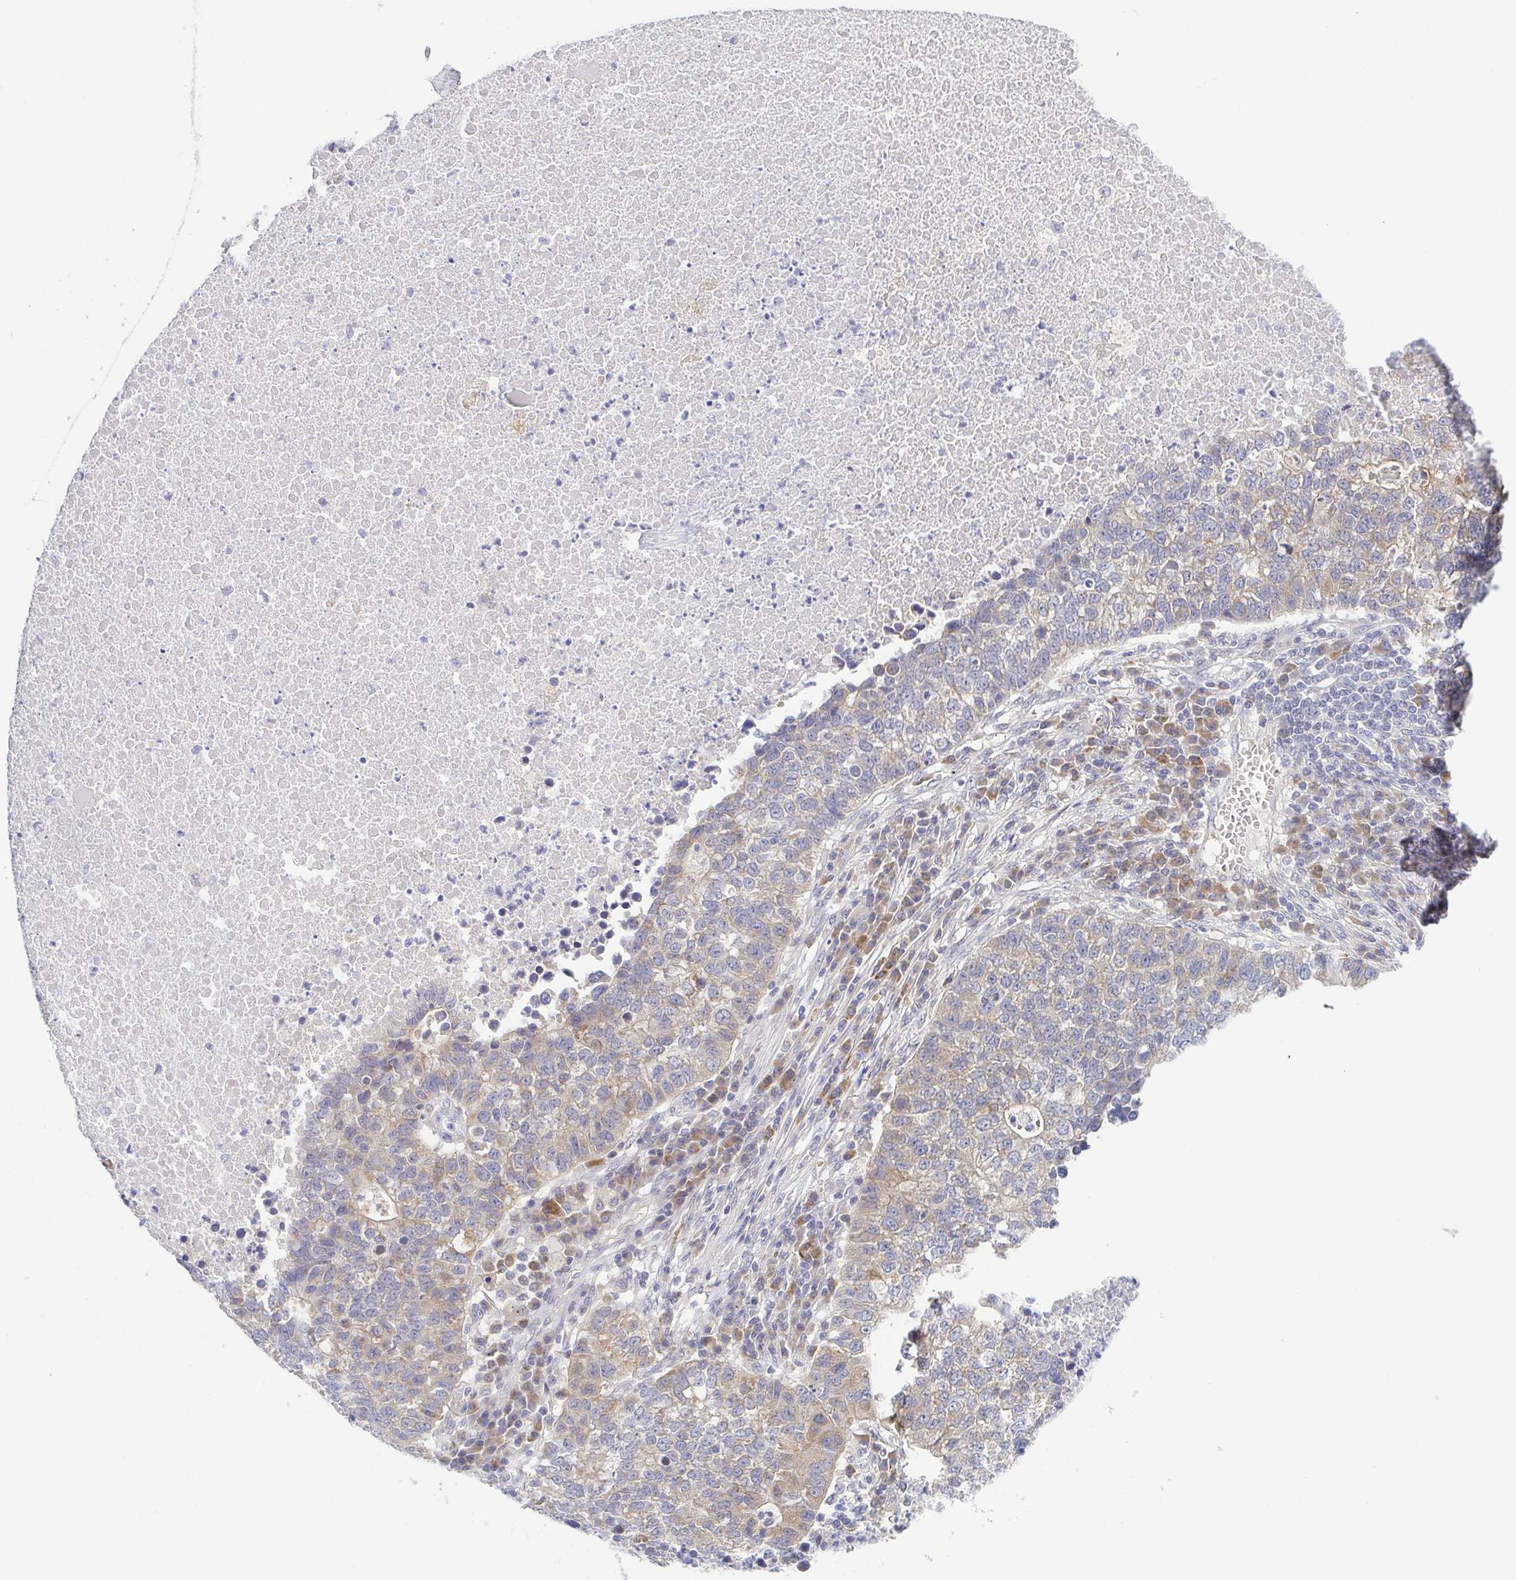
{"staining": {"intensity": "weak", "quantity": "25%-75%", "location": "cytoplasmic/membranous"}, "tissue": "lung cancer", "cell_type": "Tumor cells", "image_type": "cancer", "snomed": [{"axis": "morphology", "description": "Adenocarcinoma, NOS"}, {"axis": "topography", "description": "Lung"}], "caption": "Immunohistochemistry (IHC) photomicrograph of lung cancer (adenocarcinoma) stained for a protein (brown), which displays low levels of weak cytoplasmic/membranous expression in approximately 25%-75% of tumor cells.", "gene": "BCL2L1", "patient": {"sex": "male", "age": 57}}